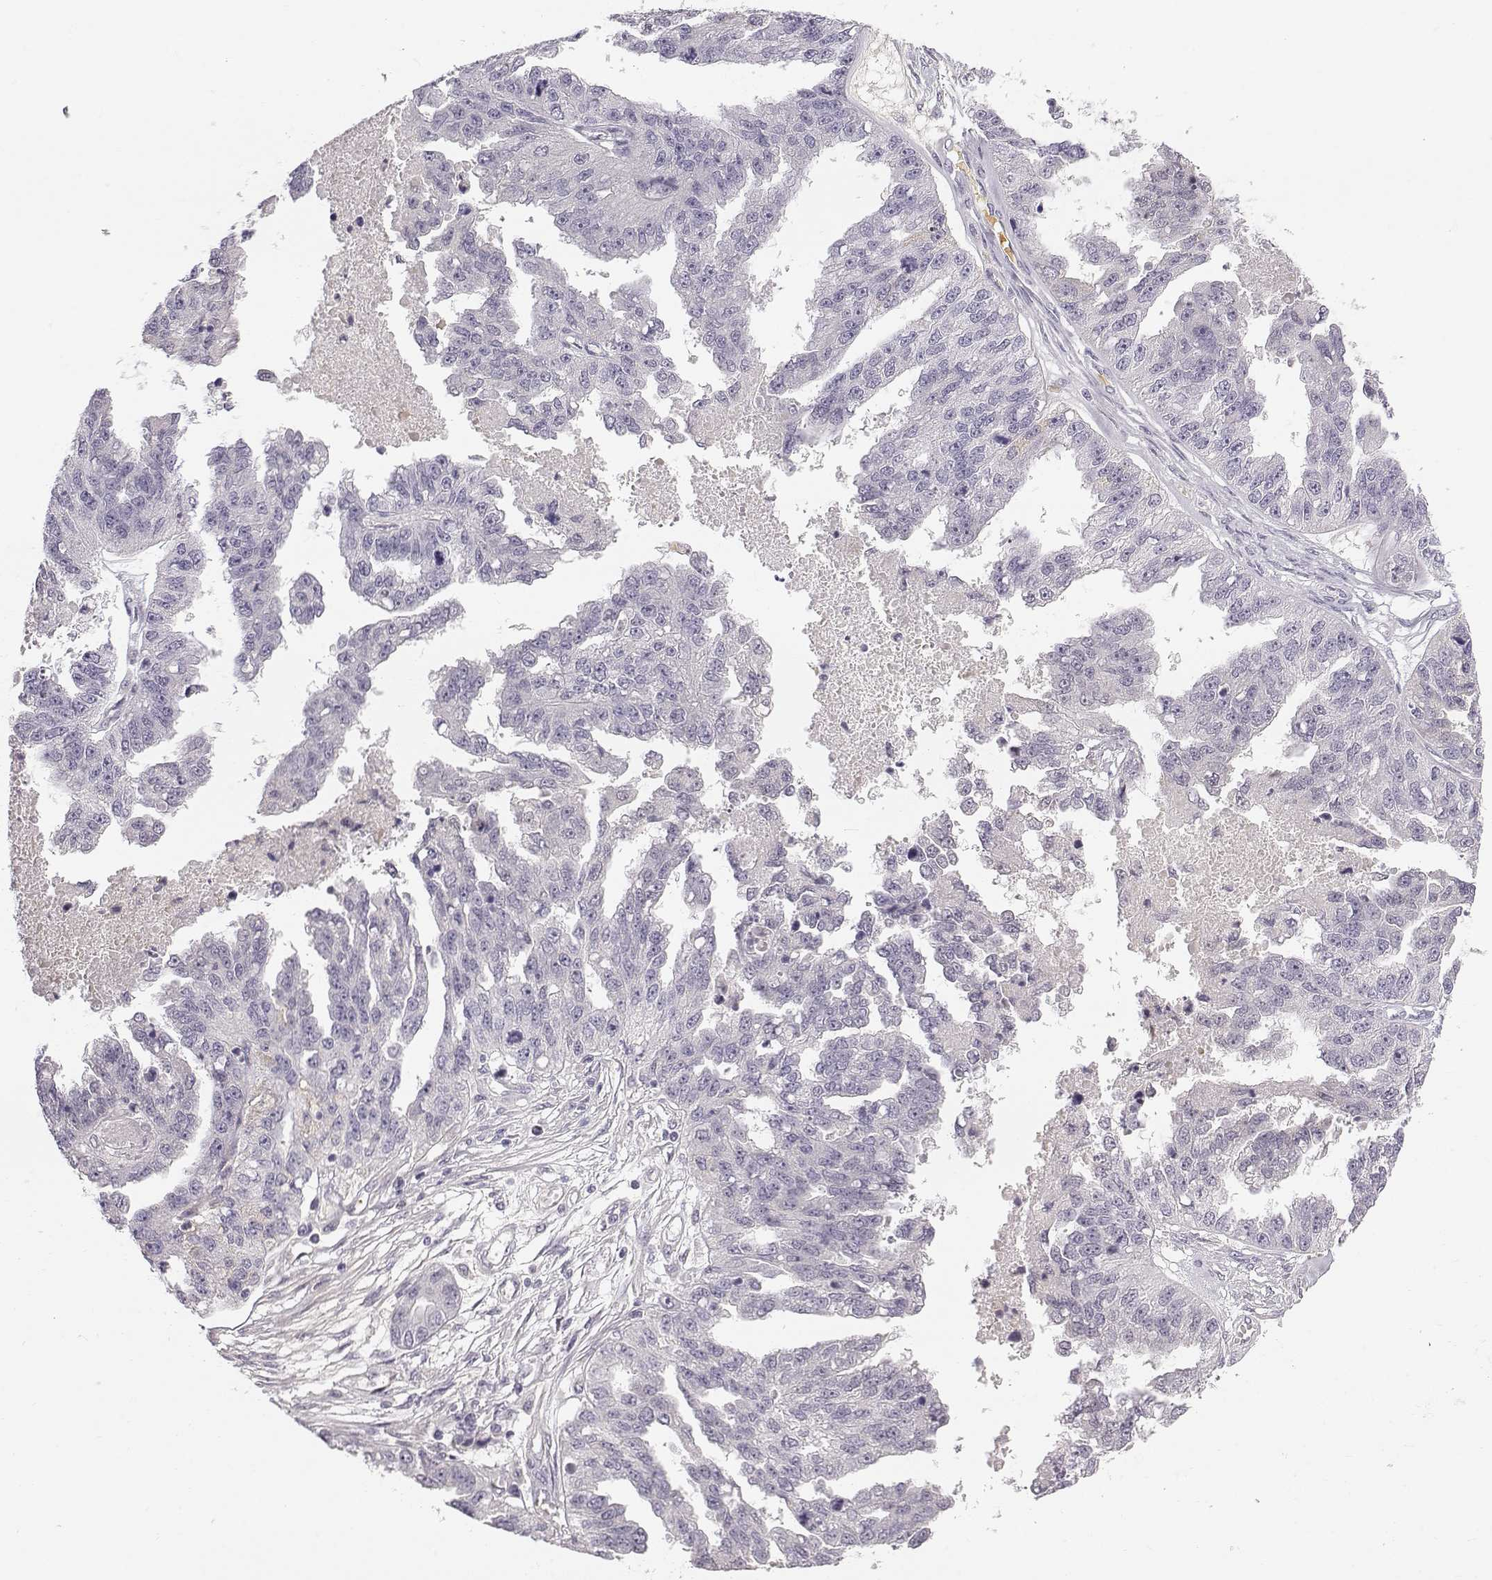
{"staining": {"intensity": "negative", "quantity": "none", "location": "none"}, "tissue": "ovarian cancer", "cell_type": "Tumor cells", "image_type": "cancer", "snomed": [{"axis": "morphology", "description": "Cystadenocarcinoma, serous, NOS"}, {"axis": "topography", "description": "Ovary"}], "caption": "Tumor cells show no significant protein positivity in ovarian serous cystadenocarcinoma.", "gene": "ACSL6", "patient": {"sex": "female", "age": 58}}